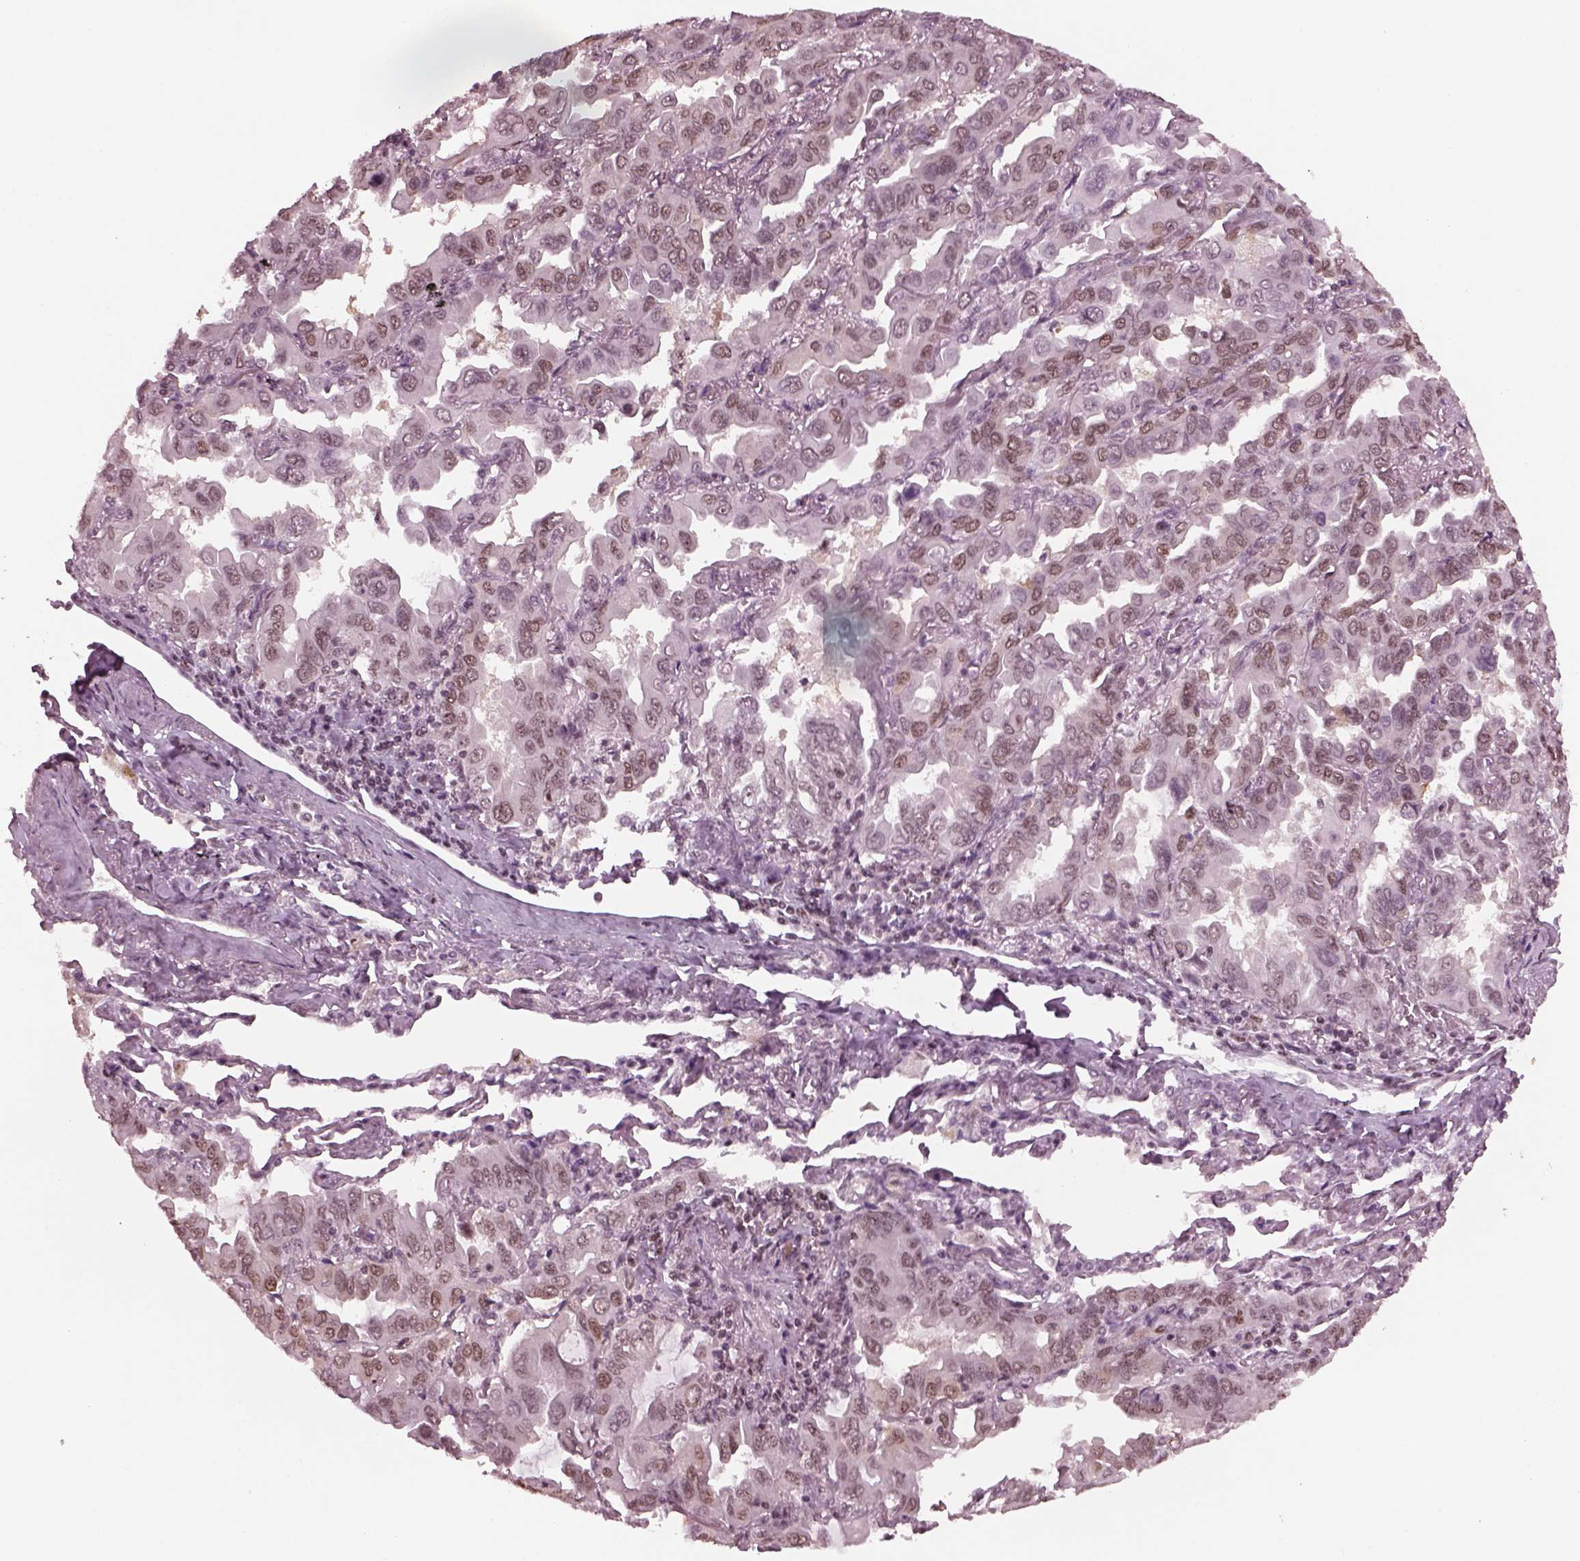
{"staining": {"intensity": "weak", "quantity": "25%-75%", "location": "nuclear"}, "tissue": "lung cancer", "cell_type": "Tumor cells", "image_type": "cancer", "snomed": [{"axis": "morphology", "description": "Adenocarcinoma, NOS"}, {"axis": "topography", "description": "Lung"}], "caption": "Lung cancer tissue exhibits weak nuclear expression in about 25%-75% of tumor cells, visualized by immunohistochemistry. (Stains: DAB (3,3'-diaminobenzidine) in brown, nuclei in blue, Microscopy: brightfield microscopy at high magnification).", "gene": "RUVBL2", "patient": {"sex": "male", "age": 64}}